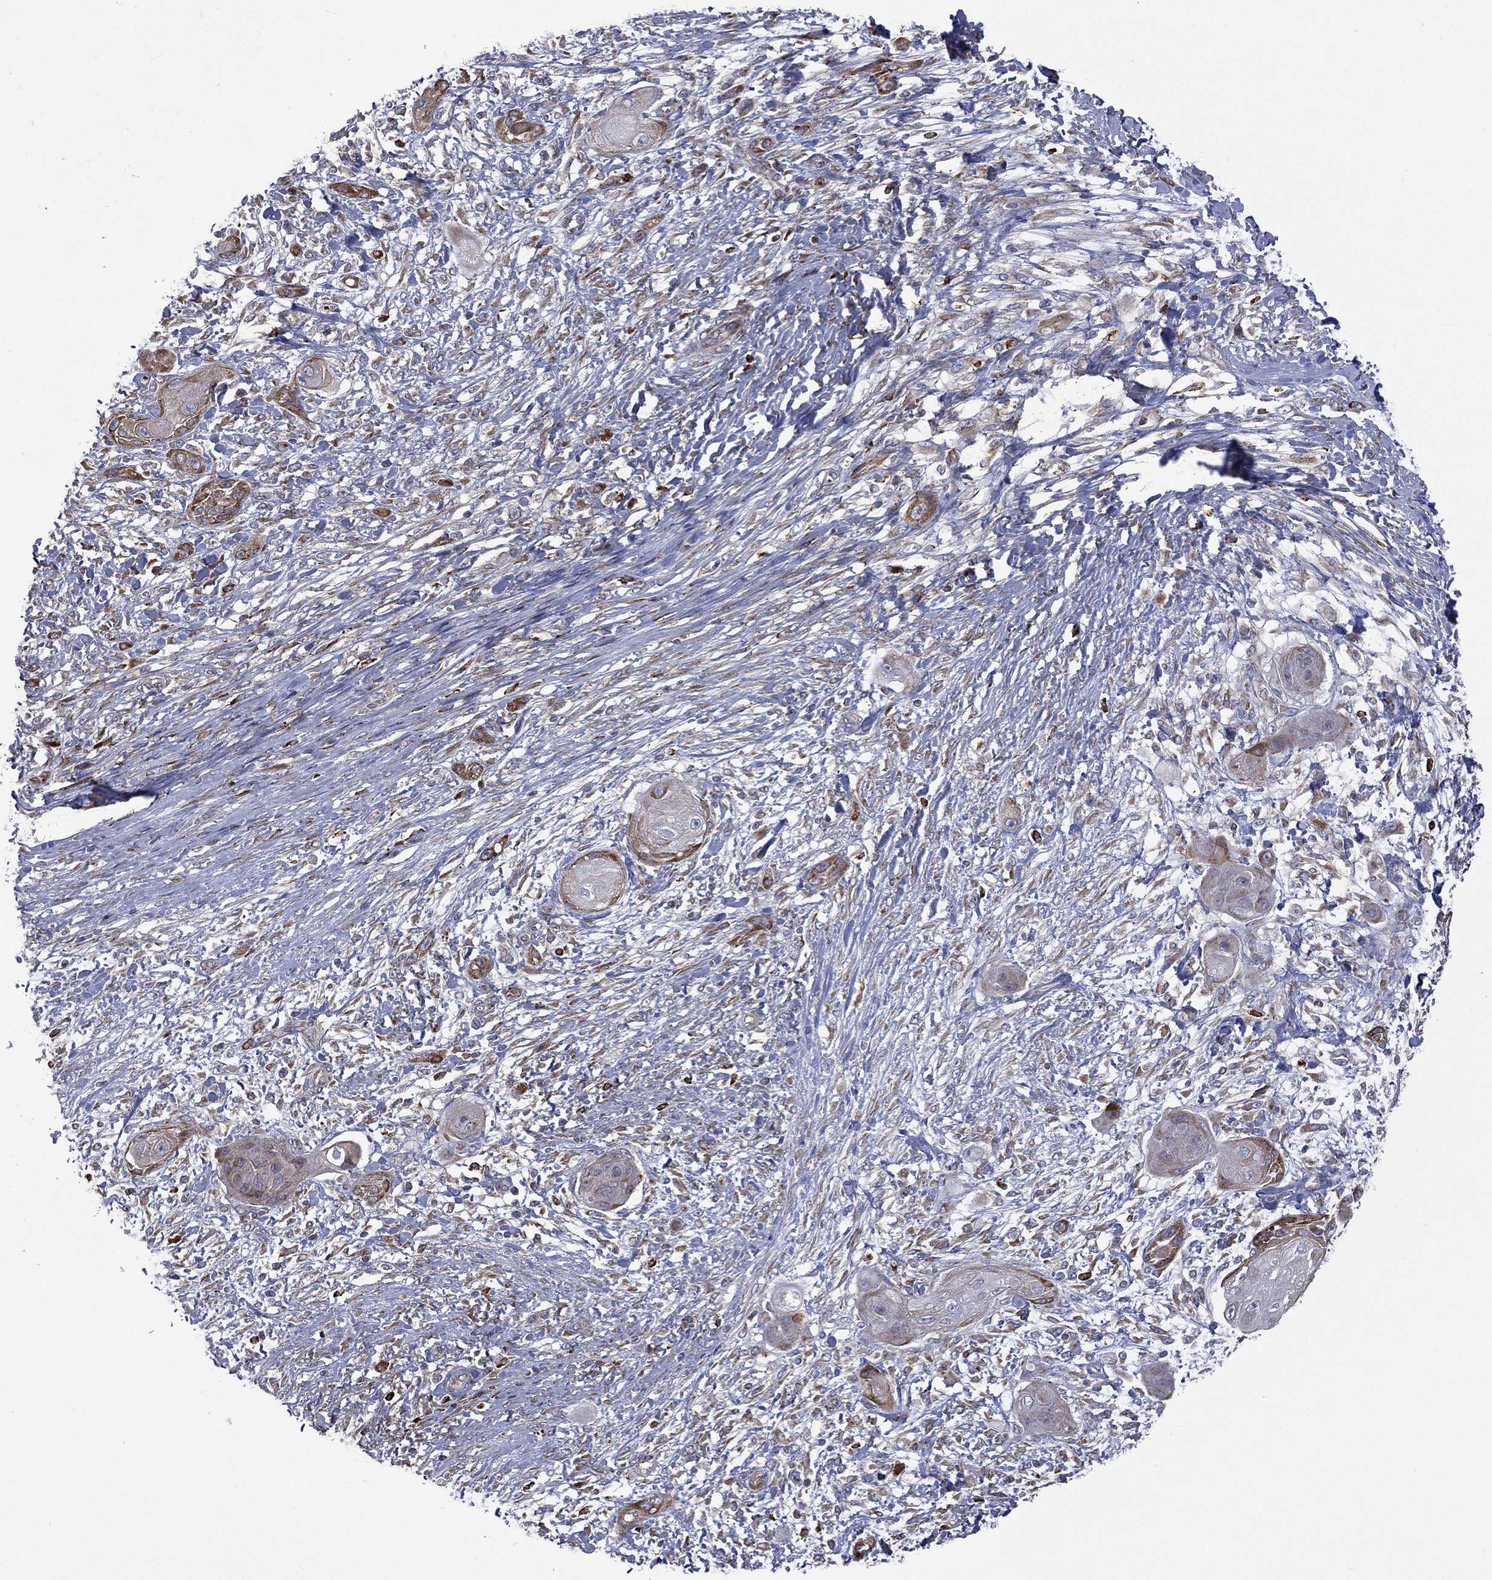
{"staining": {"intensity": "moderate", "quantity": "<25%", "location": "cytoplasmic/membranous"}, "tissue": "skin cancer", "cell_type": "Tumor cells", "image_type": "cancer", "snomed": [{"axis": "morphology", "description": "Squamous cell carcinoma, NOS"}, {"axis": "topography", "description": "Skin"}], "caption": "IHC image of neoplastic tissue: human skin cancer stained using immunohistochemistry (IHC) shows low levels of moderate protein expression localized specifically in the cytoplasmic/membranous of tumor cells, appearing as a cytoplasmic/membranous brown color.", "gene": "C20orf96", "patient": {"sex": "male", "age": 62}}